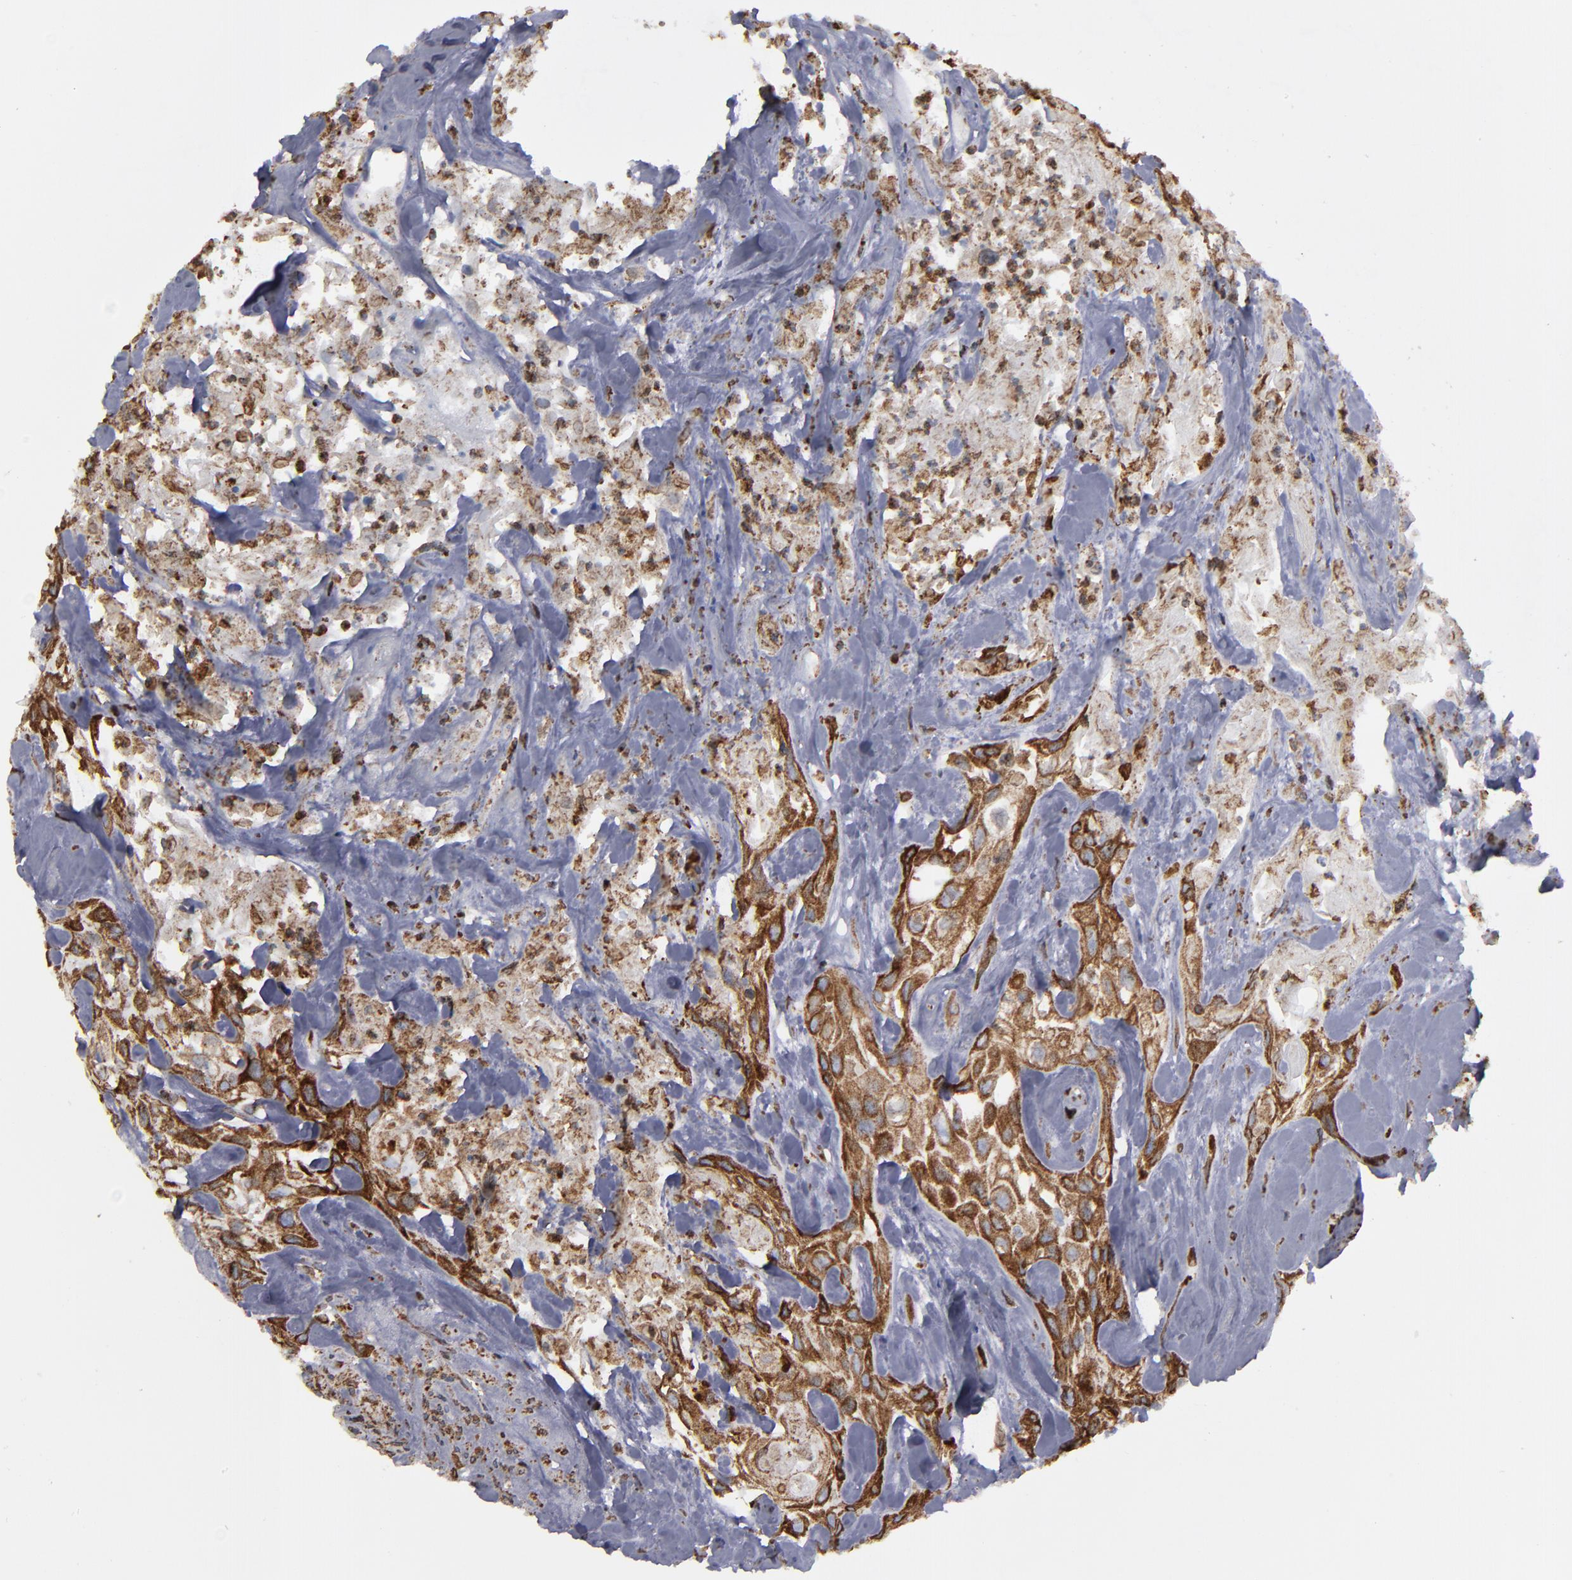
{"staining": {"intensity": "strong", "quantity": ">75%", "location": "cytoplasmic/membranous"}, "tissue": "urothelial cancer", "cell_type": "Tumor cells", "image_type": "cancer", "snomed": [{"axis": "morphology", "description": "Urothelial carcinoma, High grade"}, {"axis": "topography", "description": "Urinary bladder"}], "caption": "Approximately >75% of tumor cells in human urothelial carcinoma (high-grade) exhibit strong cytoplasmic/membranous protein expression as visualized by brown immunohistochemical staining.", "gene": "ERLIN2", "patient": {"sex": "female", "age": 84}}